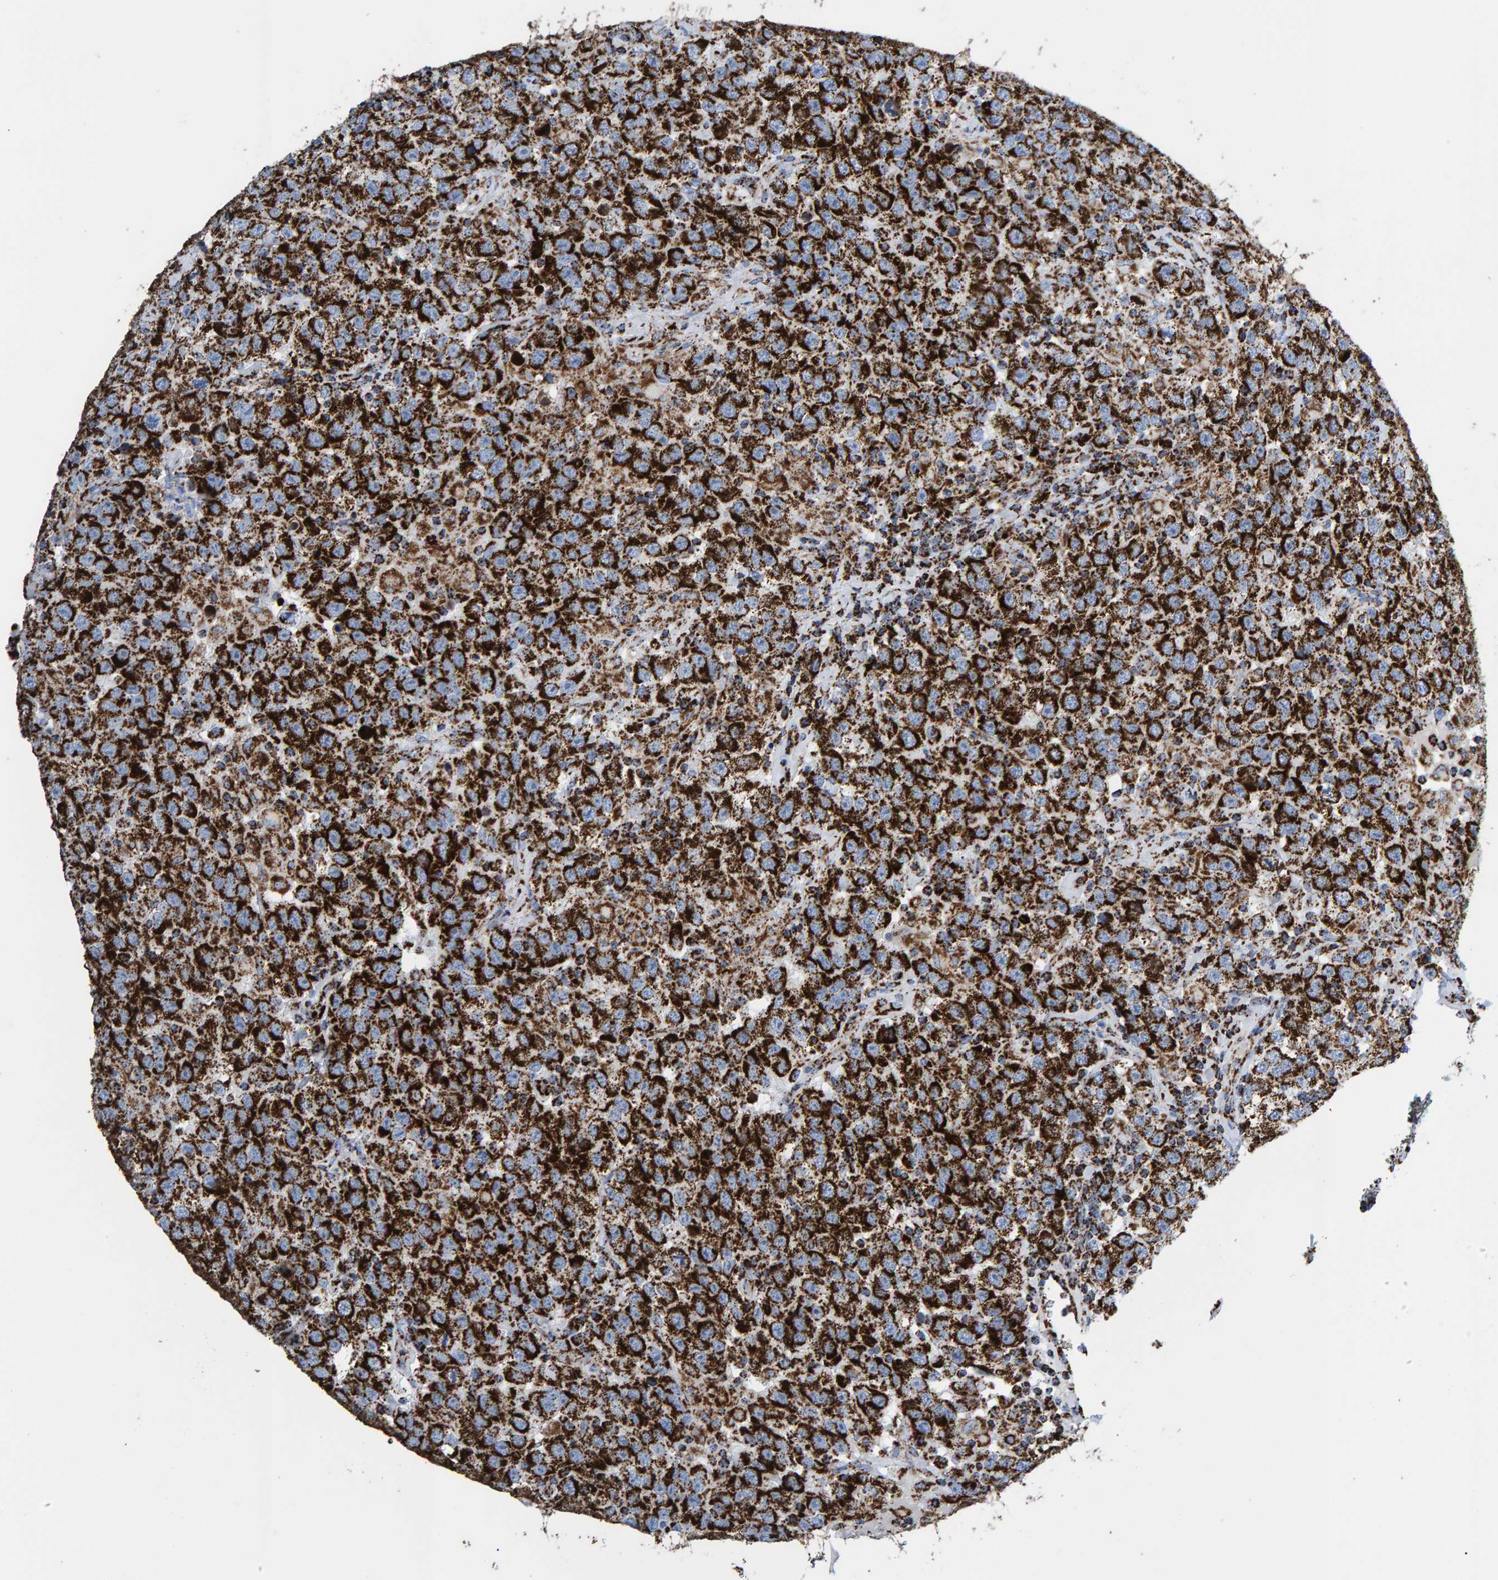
{"staining": {"intensity": "strong", "quantity": ">75%", "location": "cytoplasmic/membranous"}, "tissue": "testis cancer", "cell_type": "Tumor cells", "image_type": "cancer", "snomed": [{"axis": "morphology", "description": "Seminoma, NOS"}, {"axis": "topography", "description": "Testis"}], "caption": "High-power microscopy captured an immunohistochemistry image of testis seminoma, revealing strong cytoplasmic/membranous staining in about >75% of tumor cells. (brown staining indicates protein expression, while blue staining denotes nuclei).", "gene": "ENSG00000262660", "patient": {"sex": "male", "age": 41}}